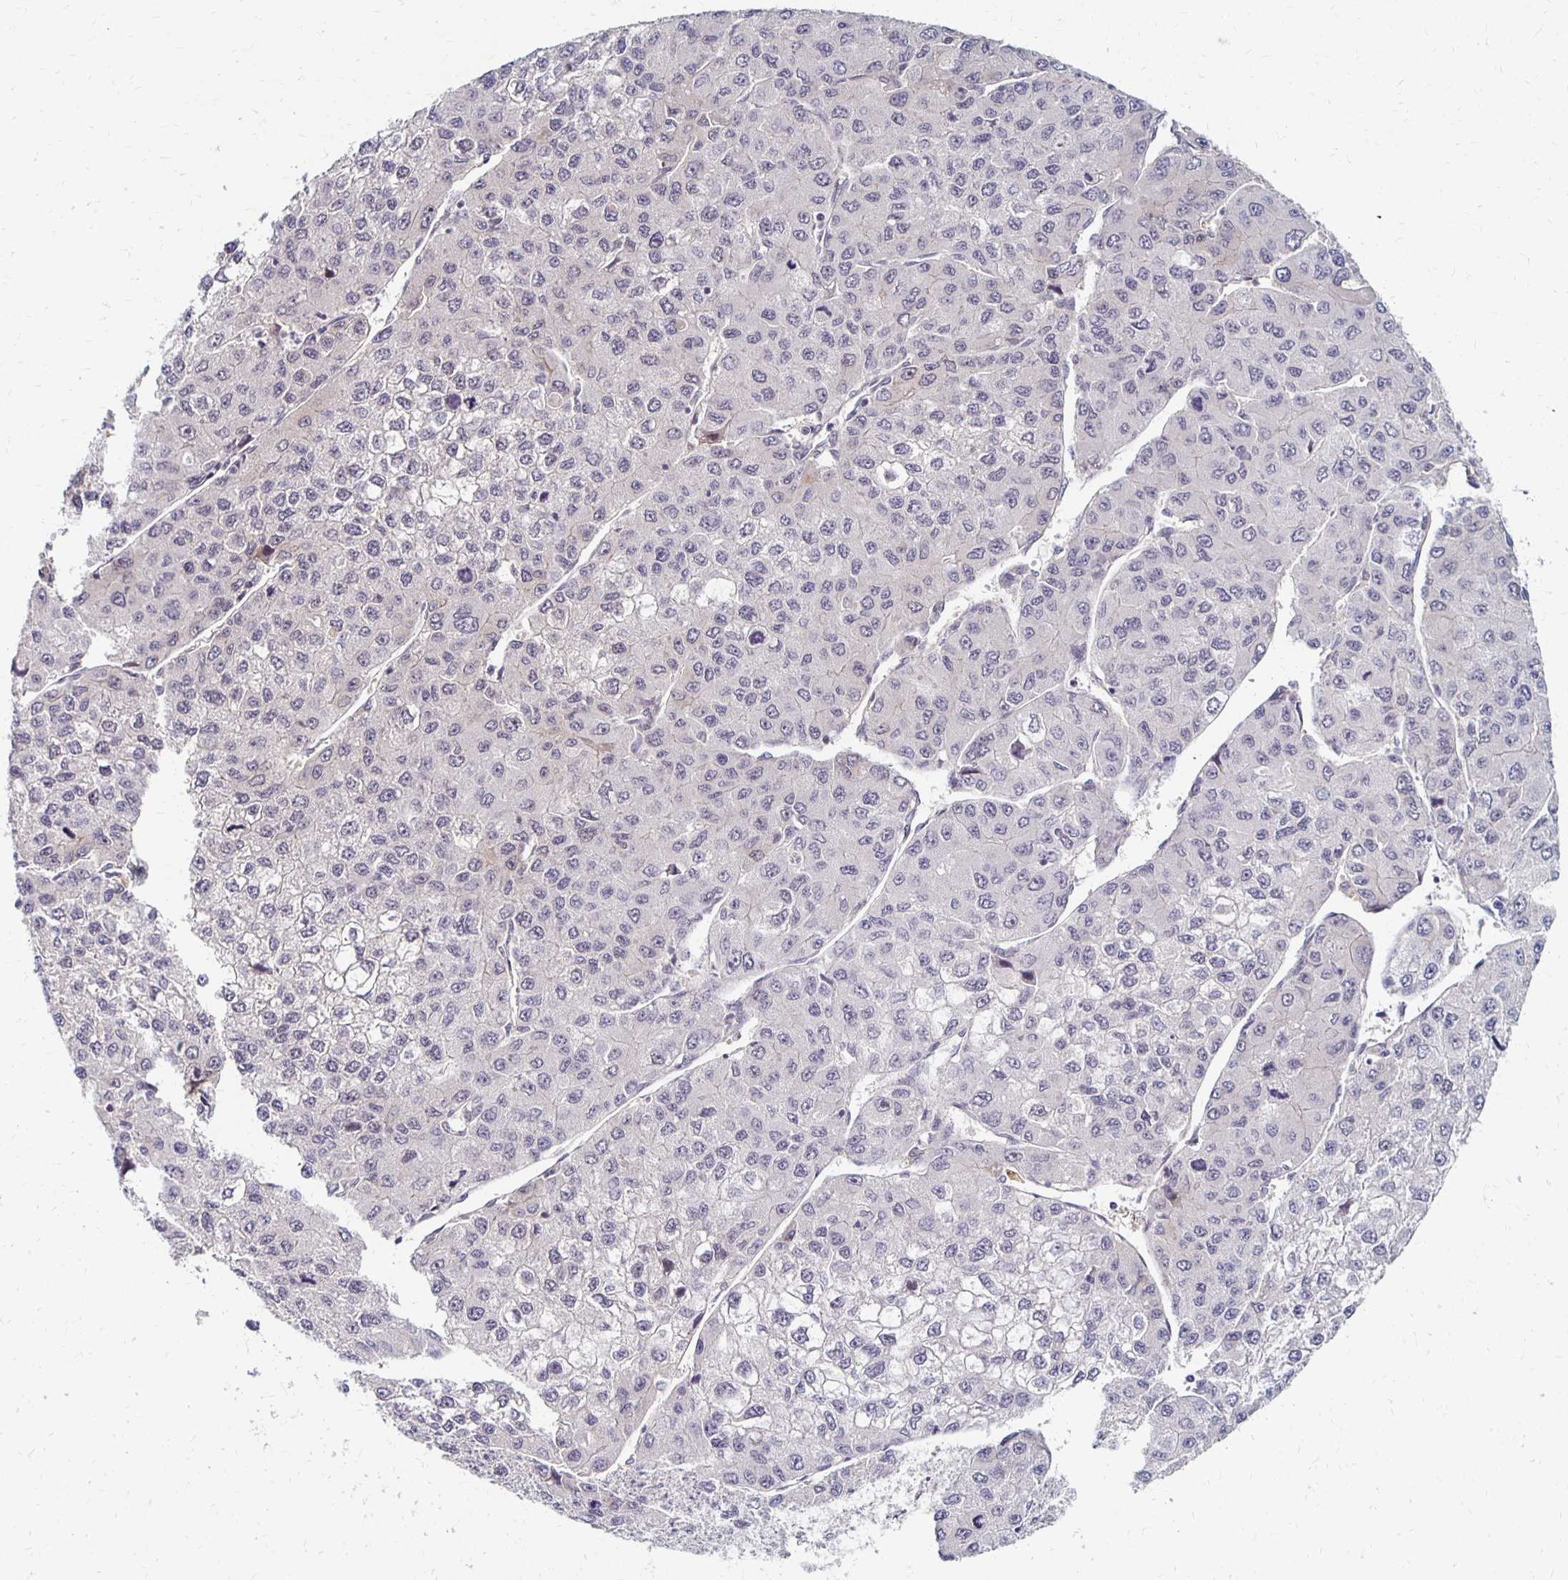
{"staining": {"intensity": "negative", "quantity": "none", "location": "none"}, "tissue": "liver cancer", "cell_type": "Tumor cells", "image_type": "cancer", "snomed": [{"axis": "morphology", "description": "Carcinoma, Hepatocellular, NOS"}, {"axis": "topography", "description": "Liver"}], "caption": "Immunohistochemistry (IHC) of human liver hepatocellular carcinoma reveals no expression in tumor cells.", "gene": "PRKCB", "patient": {"sex": "female", "age": 66}}